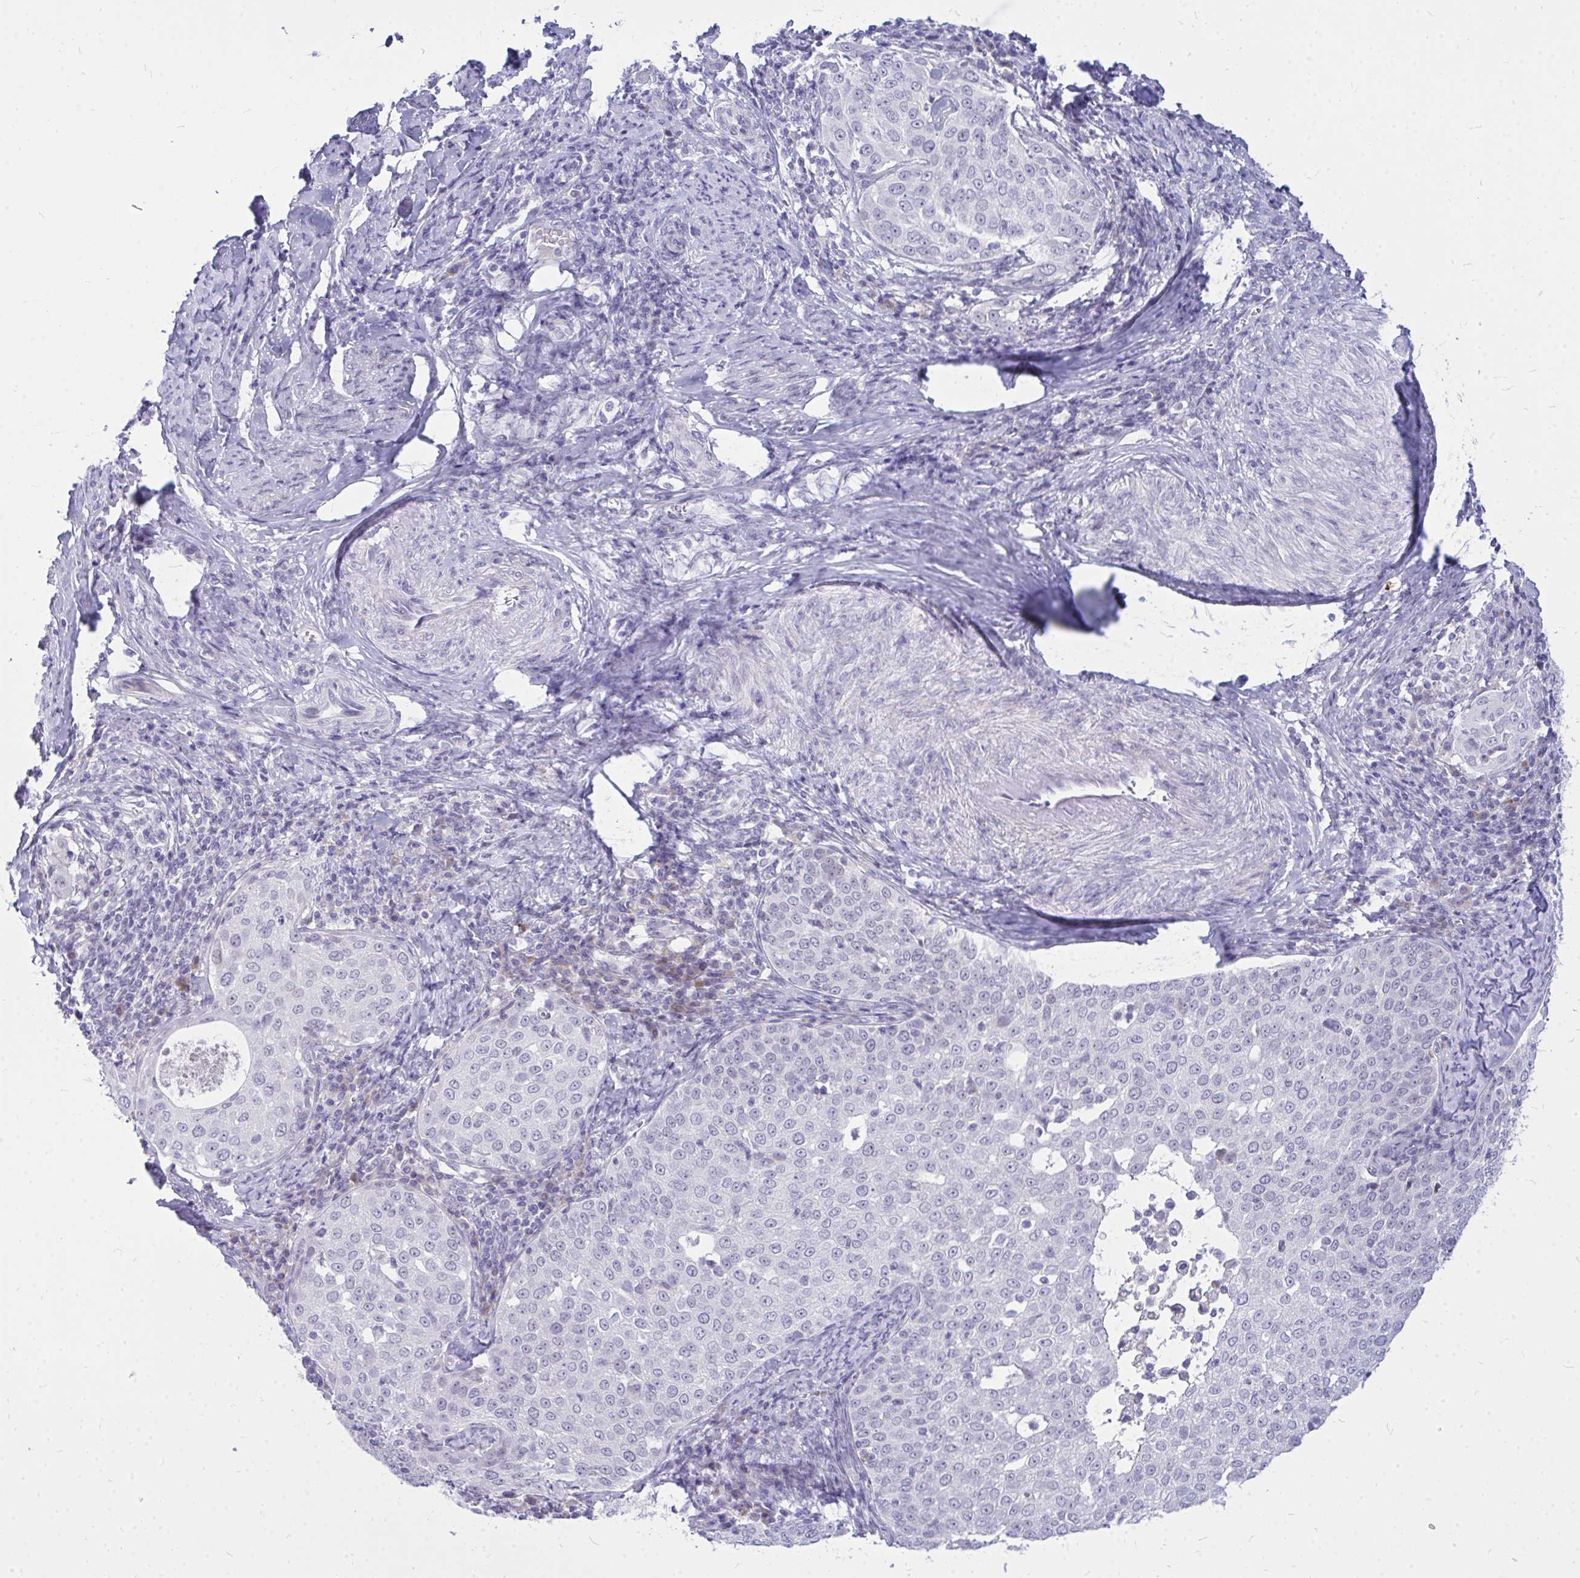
{"staining": {"intensity": "negative", "quantity": "none", "location": "none"}, "tissue": "cervical cancer", "cell_type": "Tumor cells", "image_type": "cancer", "snomed": [{"axis": "morphology", "description": "Squamous cell carcinoma, NOS"}, {"axis": "topography", "description": "Cervix"}], "caption": "Immunohistochemistry histopathology image of cervical squamous cell carcinoma stained for a protein (brown), which demonstrates no expression in tumor cells.", "gene": "ZSCAN25", "patient": {"sex": "female", "age": 57}}